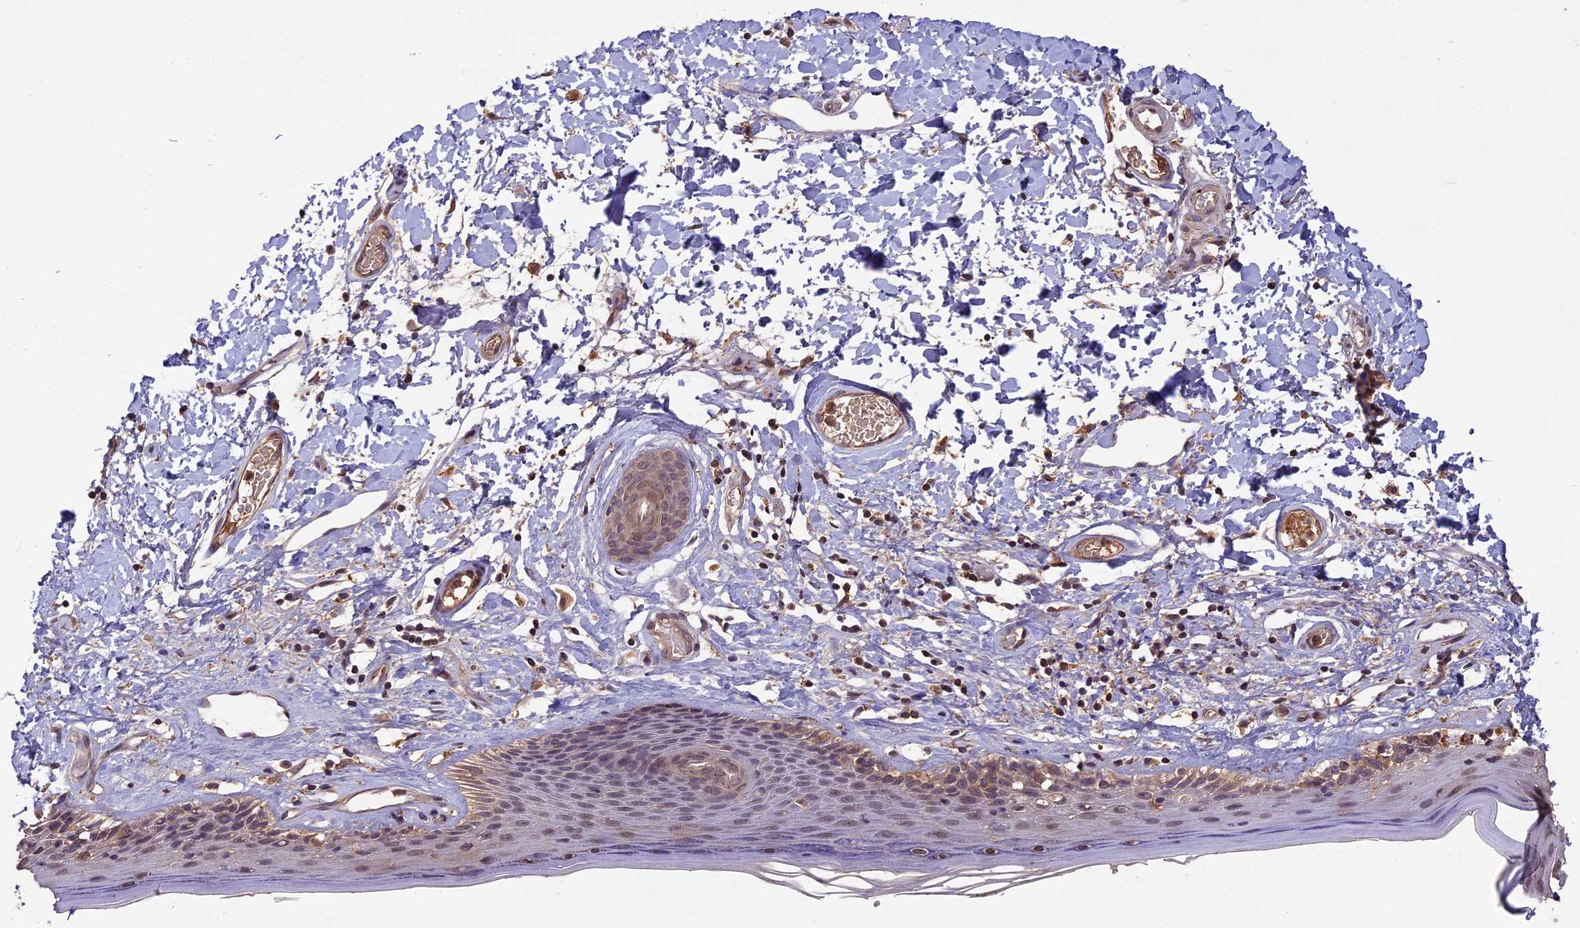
{"staining": {"intensity": "moderate", "quantity": "25%-75%", "location": "cytoplasmic/membranous,nuclear"}, "tissue": "skin", "cell_type": "Epidermal cells", "image_type": "normal", "snomed": [{"axis": "morphology", "description": "Normal tissue, NOS"}, {"axis": "topography", "description": "Adipose tissue"}, {"axis": "topography", "description": "Vascular tissue"}, {"axis": "topography", "description": "Vulva"}, {"axis": "topography", "description": "Peripheral nerve tissue"}], "caption": "Skin stained for a protein (brown) shows moderate cytoplasmic/membranous,nuclear positive staining in approximately 25%-75% of epidermal cells.", "gene": "CHAC1", "patient": {"sex": "female", "age": 86}}